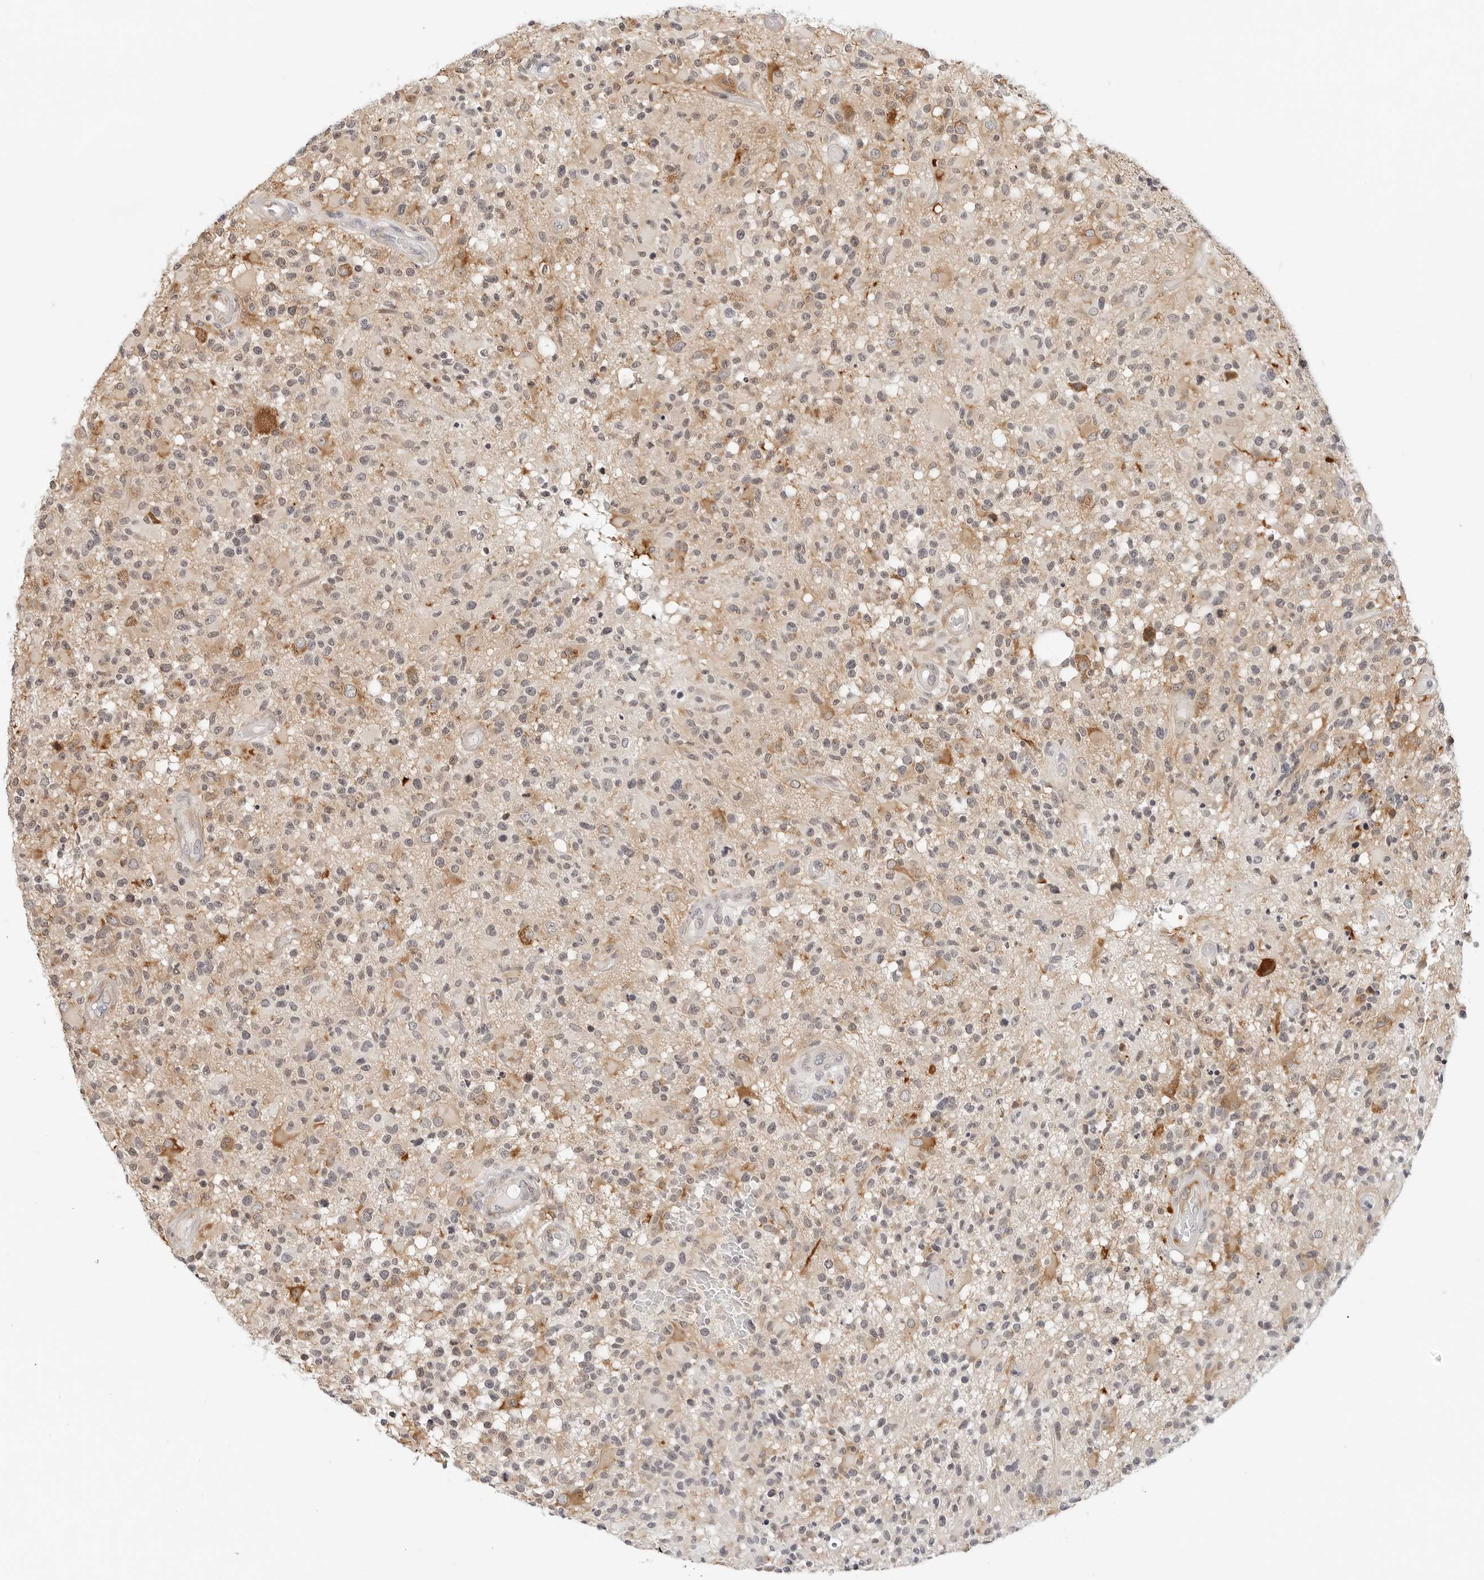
{"staining": {"intensity": "moderate", "quantity": "<25%", "location": "cytoplasmic/membranous"}, "tissue": "glioma", "cell_type": "Tumor cells", "image_type": "cancer", "snomed": [{"axis": "morphology", "description": "Glioma, malignant, High grade"}, {"axis": "morphology", "description": "Glioblastoma, NOS"}, {"axis": "topography", "description": "Brain"}], "caption": "The histopathology image reveals immunohistochemical staining of glioblastoma. There is moderate cytoplasmic/membranous expression is appreciated in about <25% of tumor cells. (brown staining indicates protein expression, while blue staining denotes nuclei).", "gene": "PARP10", "patient": {"sex": "male", "age": 60}}